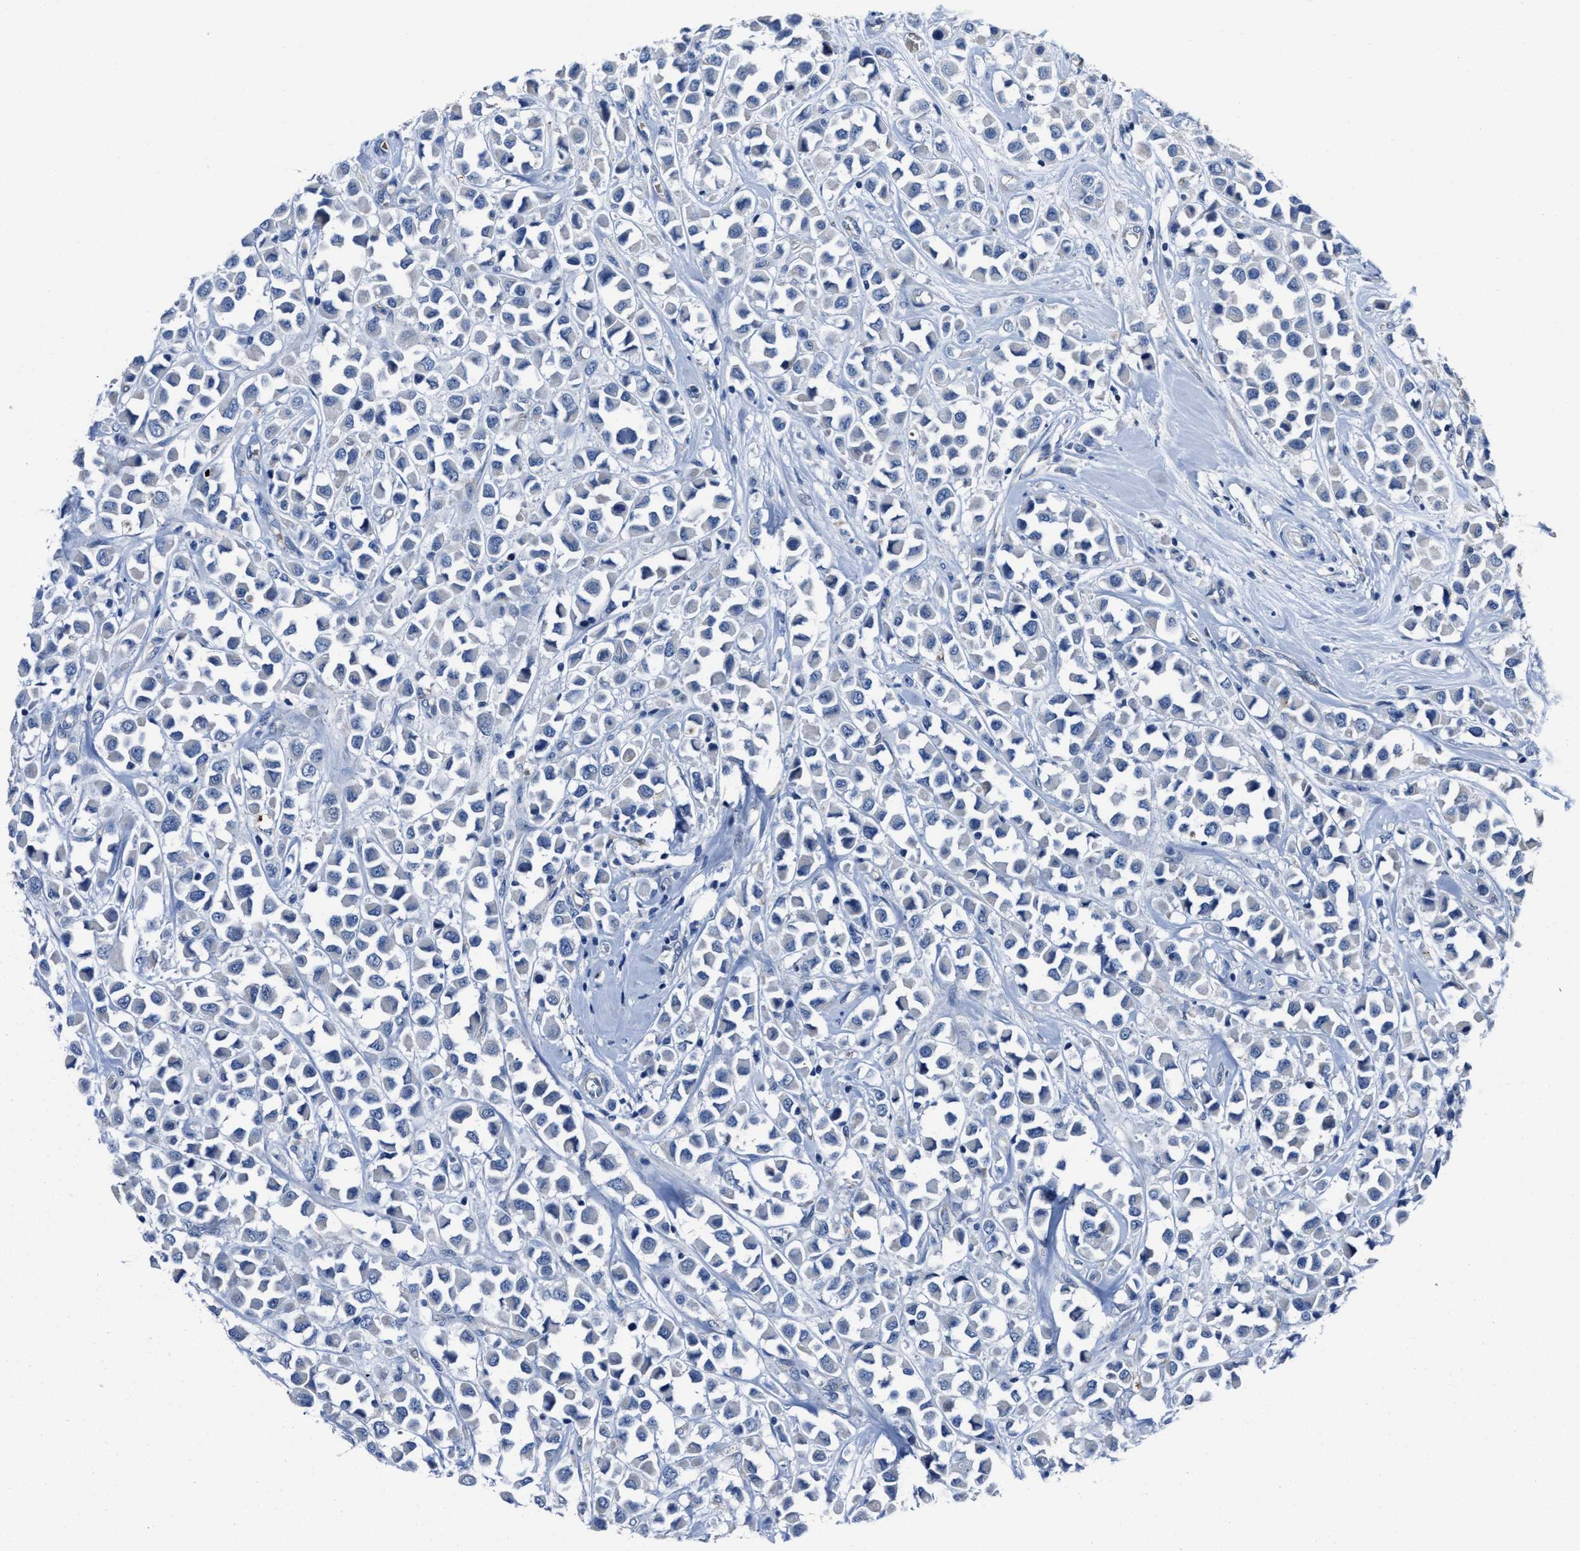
{"staining": {"intensity": "negative", "quantity": "none", "location": "none"}, "tissue": "breast cancer", "cell_type": "Tumor cells", "image_type": "cancer", "snomed": [{"axis": "morphology", "description": "Duct carcinoma"}, {"axis": "topography", "description": "Breast"}], "caption": "DAB immunohistochemical staining of breast cancer (infiltrating ductal carcinoma) displays no significant staining in tumor cells. (DAB (3,3'-diaminobenzidine) immunohistochemistry with hematoxylin counter stain).", "gene": "GHITM", "patient": {"sex": "female", "age": 61}}